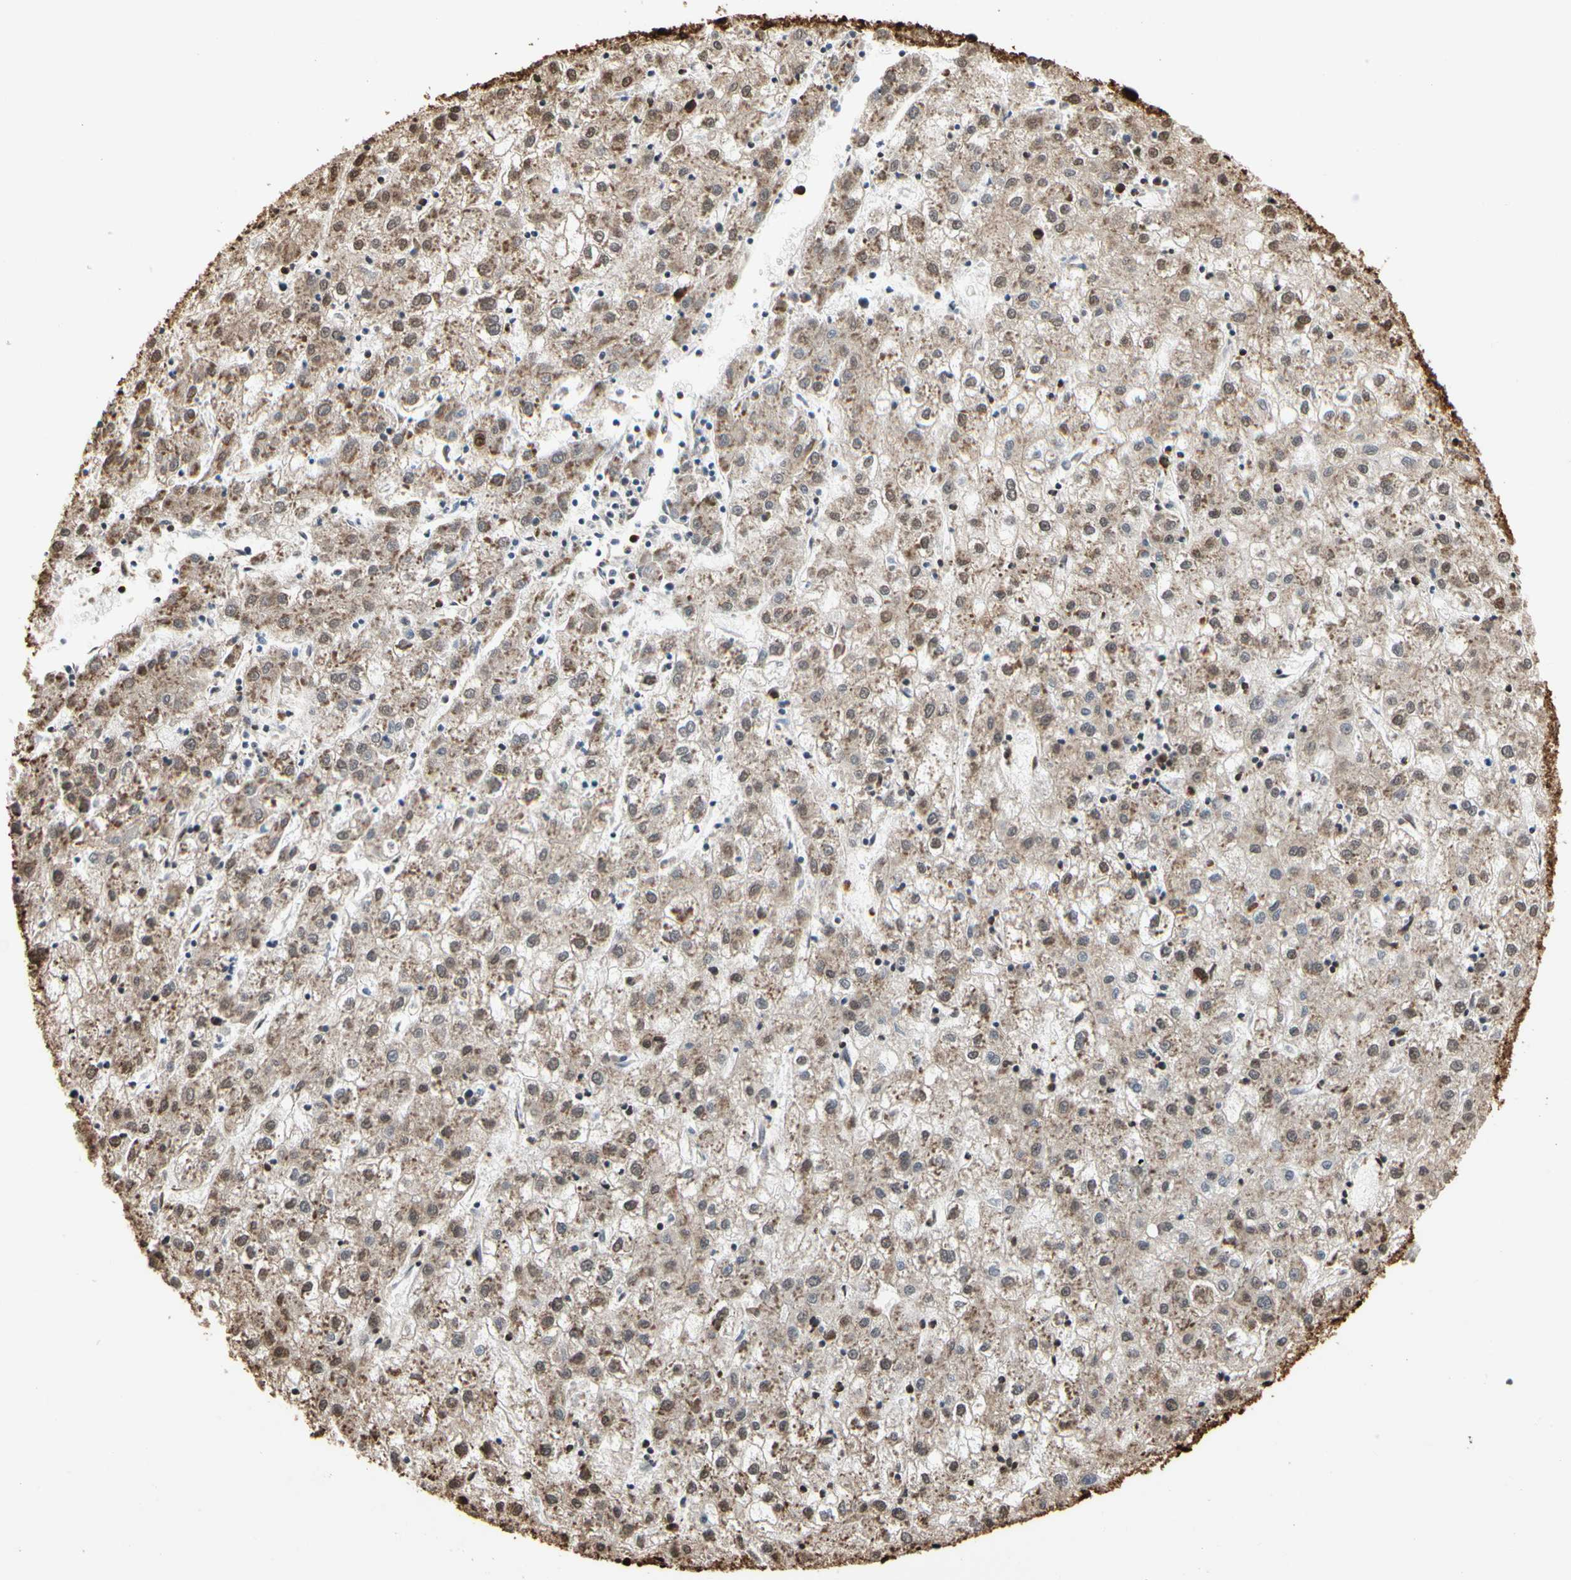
{"staining": {"intensity": "moderate", "quantity": ">75%", "location": "cytoplasmic/membranous,nuclear"}, "tissue": "liver cancer", "cell_type": "Tumor cells", "image_type": "cancer", "snomed": [{"axis": "morphology", "description": "Carcinoma, Hepatocellular, NOS"}, {"axis": "topography", "description": "Liver"}], "caption": "Immunohistochemistry of liver cancer (hepatocellular carcinoma) demonstrates medium levels of moderate cytoplasmic/membranous and nuclear staining in approximately >75% of tumor cells. (Stains: DAB (3,3'-diaminobenzidine) in brown, nuclei in blue, Microscopy: brightfield microscopy at high magnification).", "gene": "HNRNPK", "patient": {"sex": "male", "age": 72}}